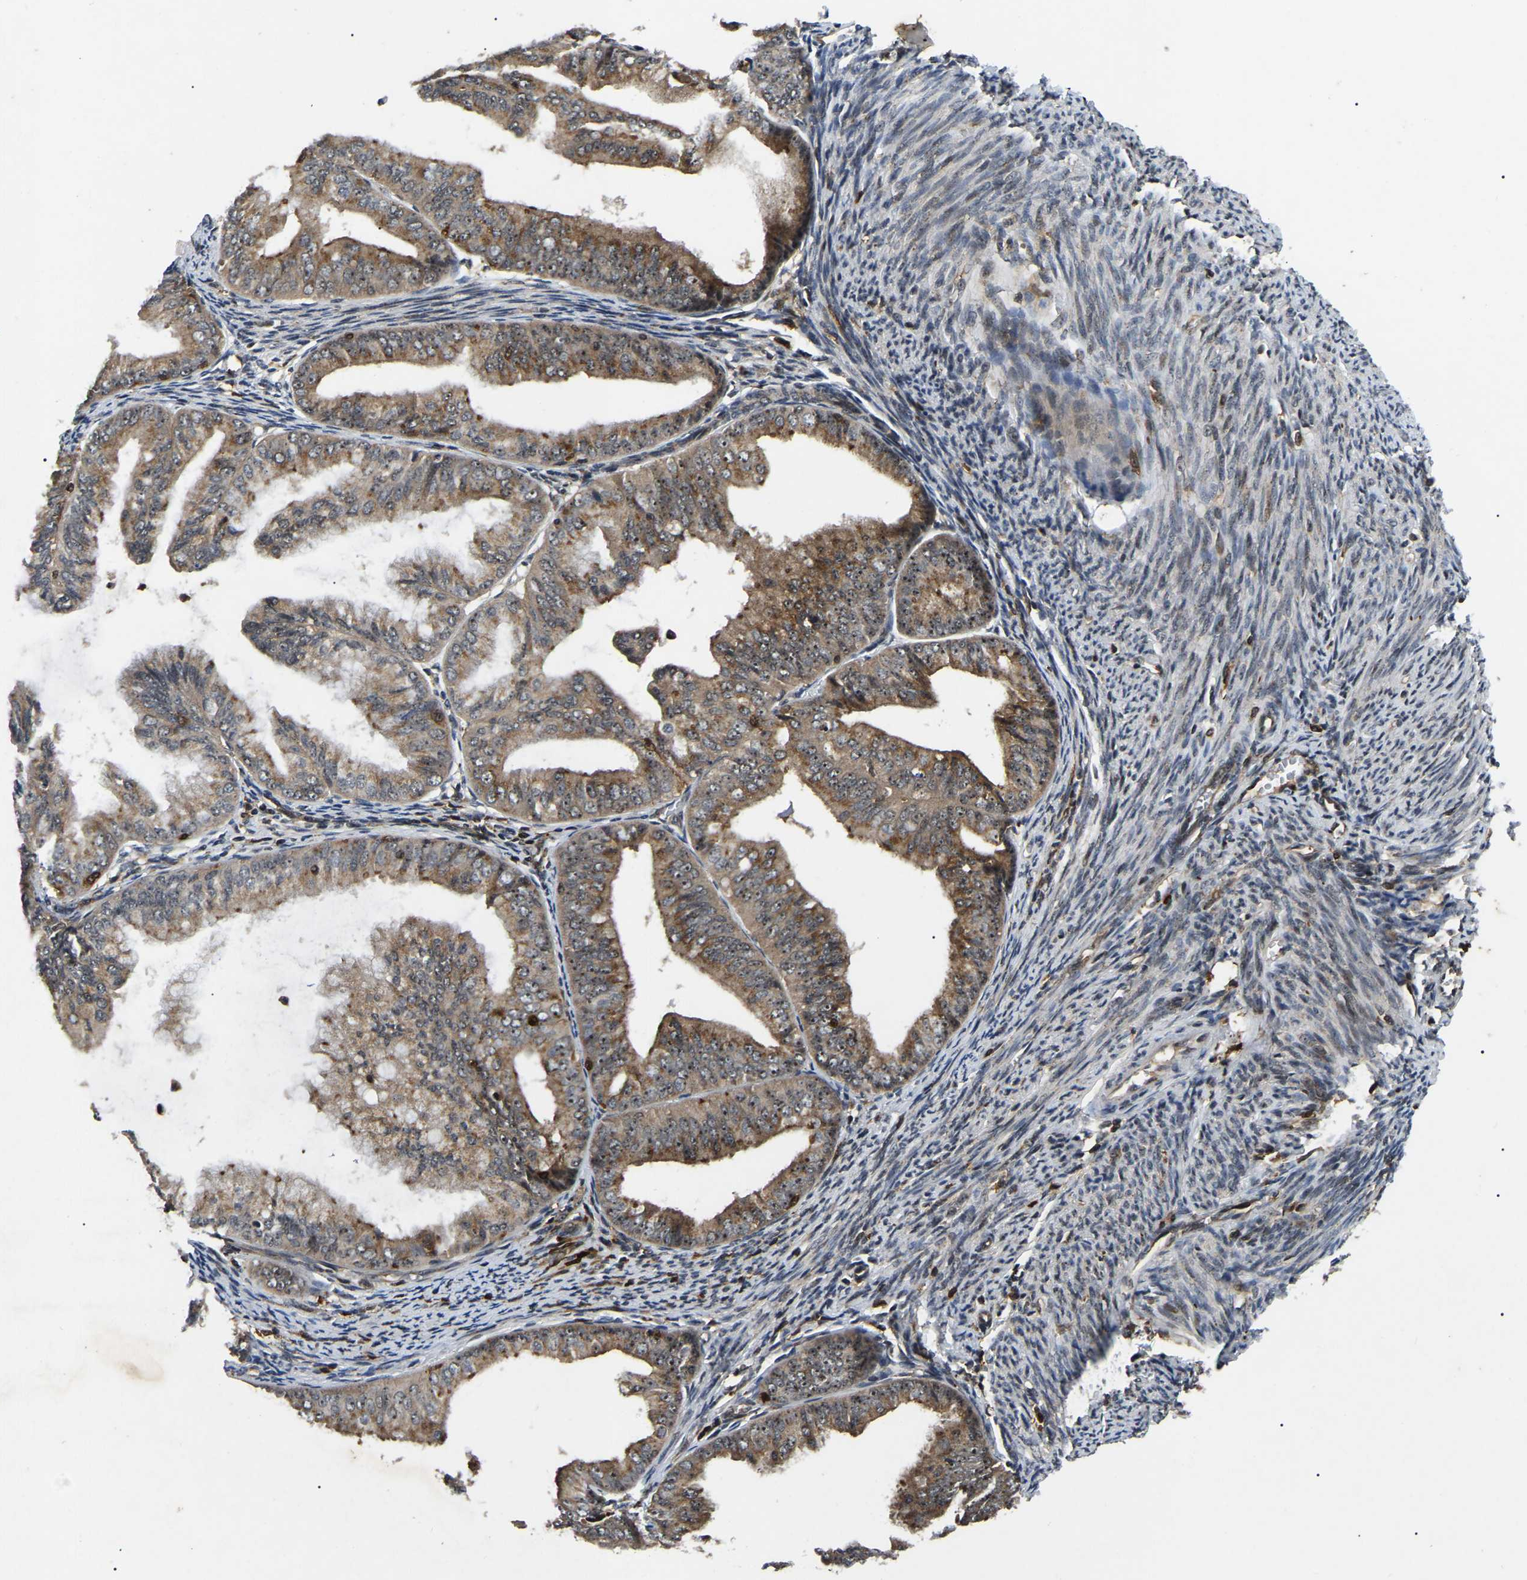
{"staining": {"intensity": "moderate", "quantity": ">75%", "location": "cytoplasmic/membranous,nuclear"}, "tissue": "endometrial cancer", "cell_type": "Tumor cells", "image_type": "cancer", "snomed": [{"axis": "morphology", "description": "Adenocarcinoma, NOS"}, {"axis": "topography", "description": "Endometrium"}], "caption": "IHC image of human endometrial cancer stained for a protein (brown), which reveals medium levels of moderate cytoplasmic/membranous and nuclear staining in about >75% of tumor cells.", "gene": "RBM28", "patient": {"sex": "female", "age": 63}}